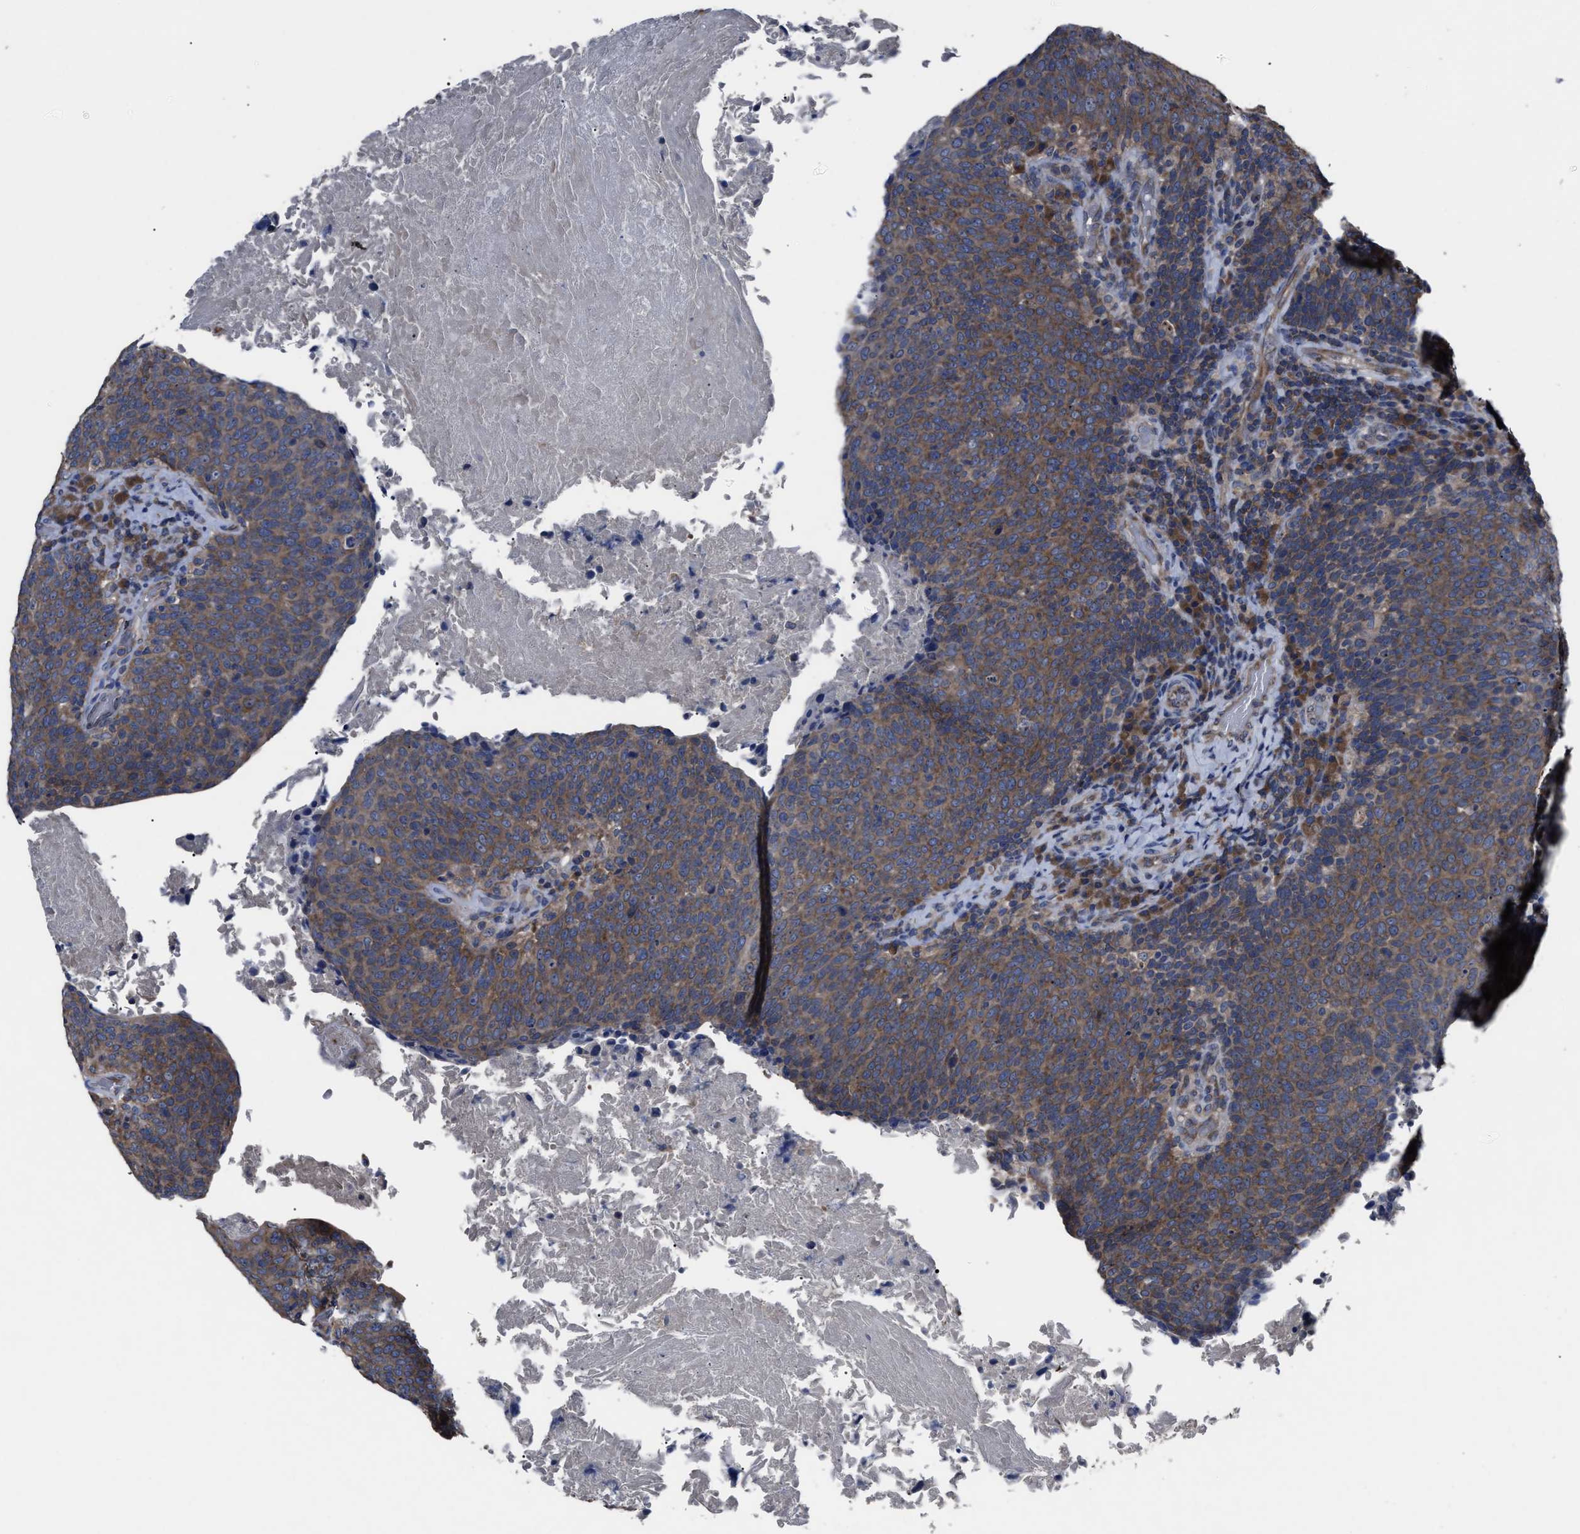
{"staining": {"intensity": "moderate", "quantity": ">75%", "location": "cytoplasmic/membranous"}, "tissue": "head and neck cancer", "cell_type": "Tumor cells", "image_type": "cancer", "snomed": [{"axis": "morphology", "description": "Squamous cell carcinoma, NOS"}, {"axis": "morphology", "description": "Squamous cell carcinoma, metastatic, NOS"}, {"axis": "topography", "description": "Lymph node"}, {"axis": "topography", "description": "Head-Neck"}], "caption": "DAB immunohistochemical staining of human head and neck cancer reveals moderate cytoplasmic/membranous protein expression in approximately >75% of tumor cells.", "gene": "UPF1", "patient": {"sex": "male", "age": 62}}